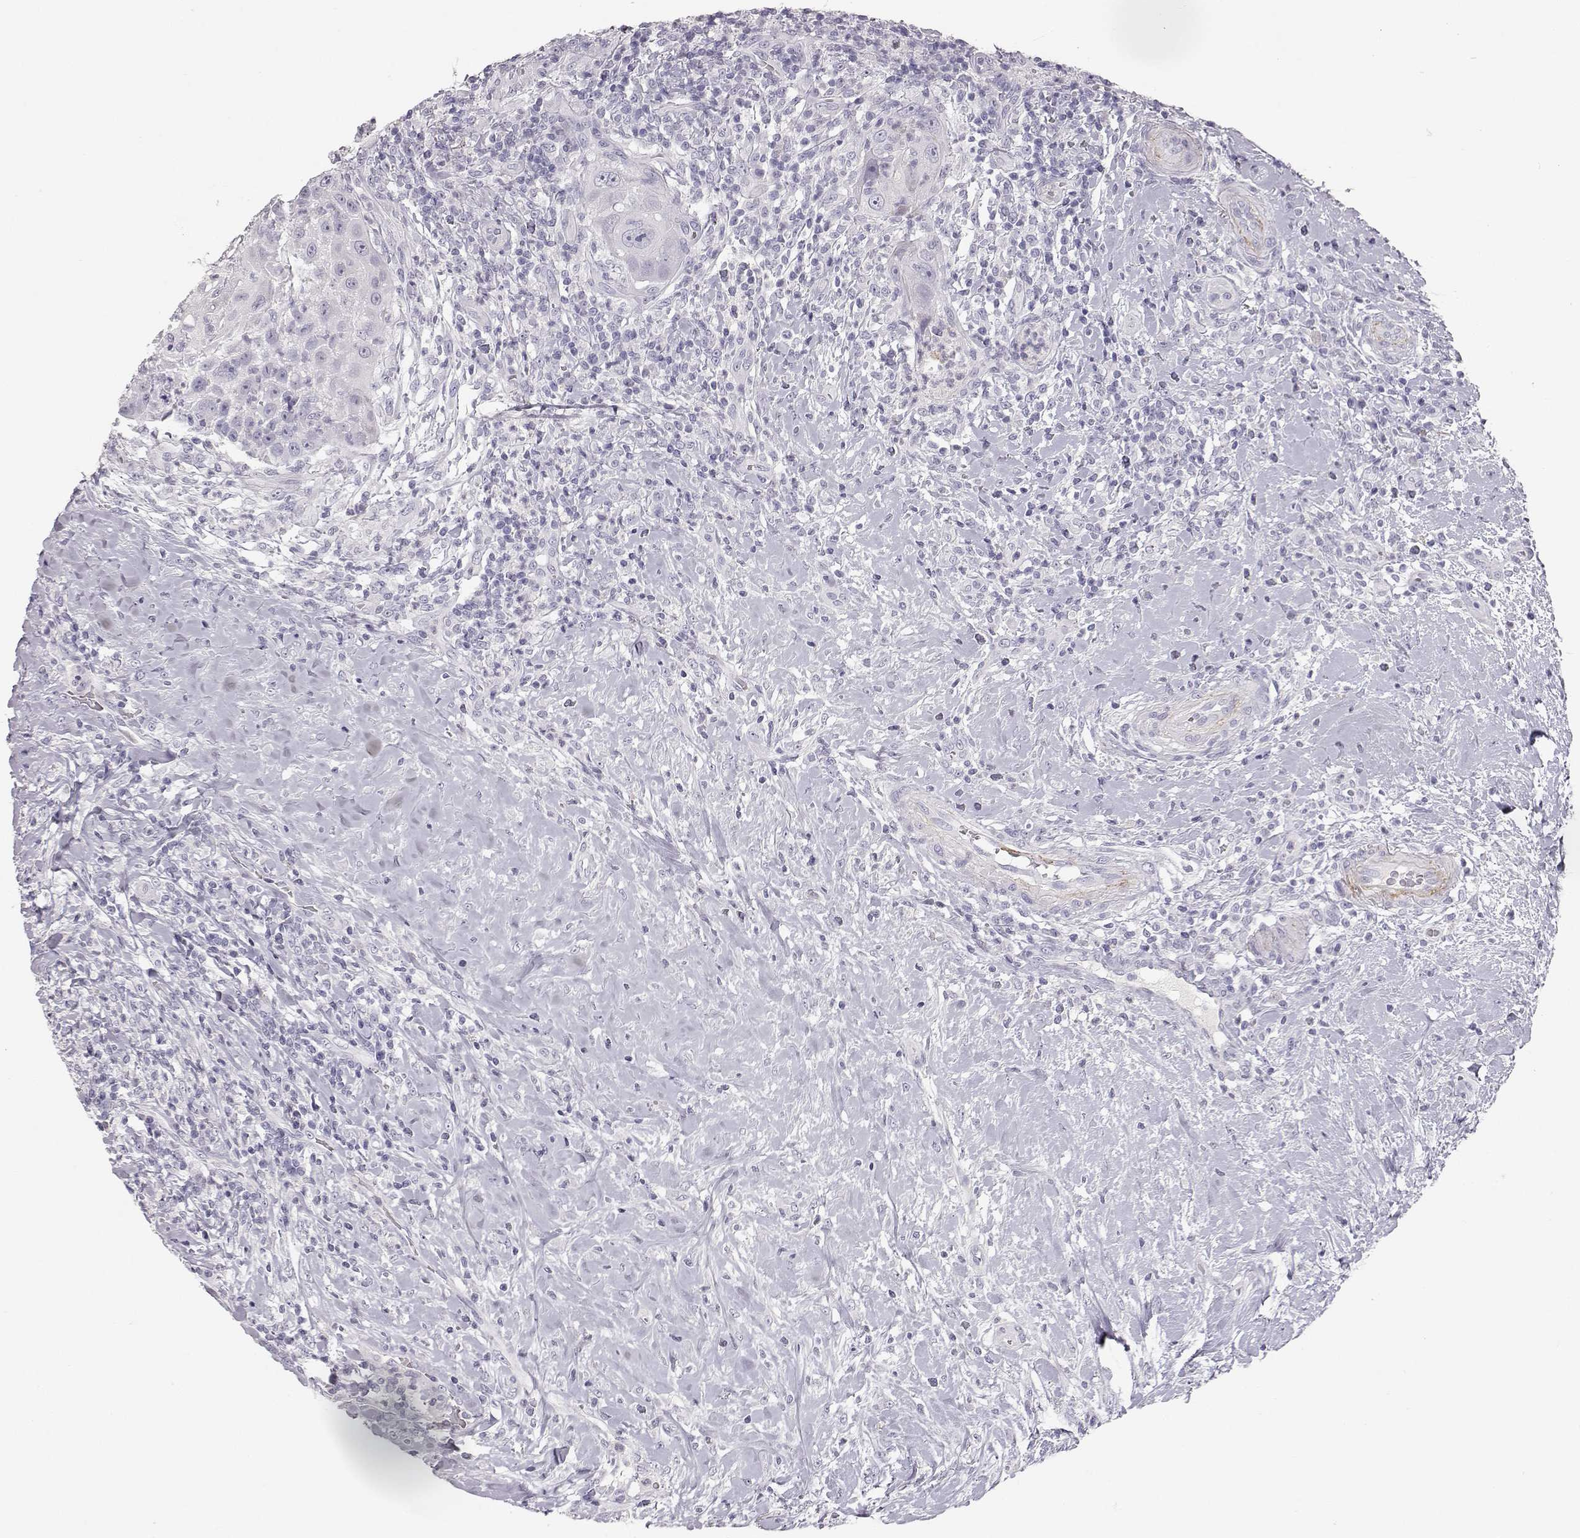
{"staining": {"intensity": "negative", "quantity": "none", "location": "none"}, "tissue": "head and neck cancer", "cell_type": "Tumor cells", "image_type": "cancer", "snomed": [{"axis": "morphology", "description": "Squamous cell carcinoma, NOS"}, {"axis": "topography", "description": "Head-Neck"}], "caption": "The micrograph reveals no staining of tumor cells in head and neck squamous cell carcinoma. (Stains: DAB (3,3'-diaminobenzidine) immunohistochemistry with hematoxylin counter stain, Microscopy: brightfield microscopy at high magnification).", "gene": "KRTAP16-1", "patient": {"sex": "male", "age": 69}}